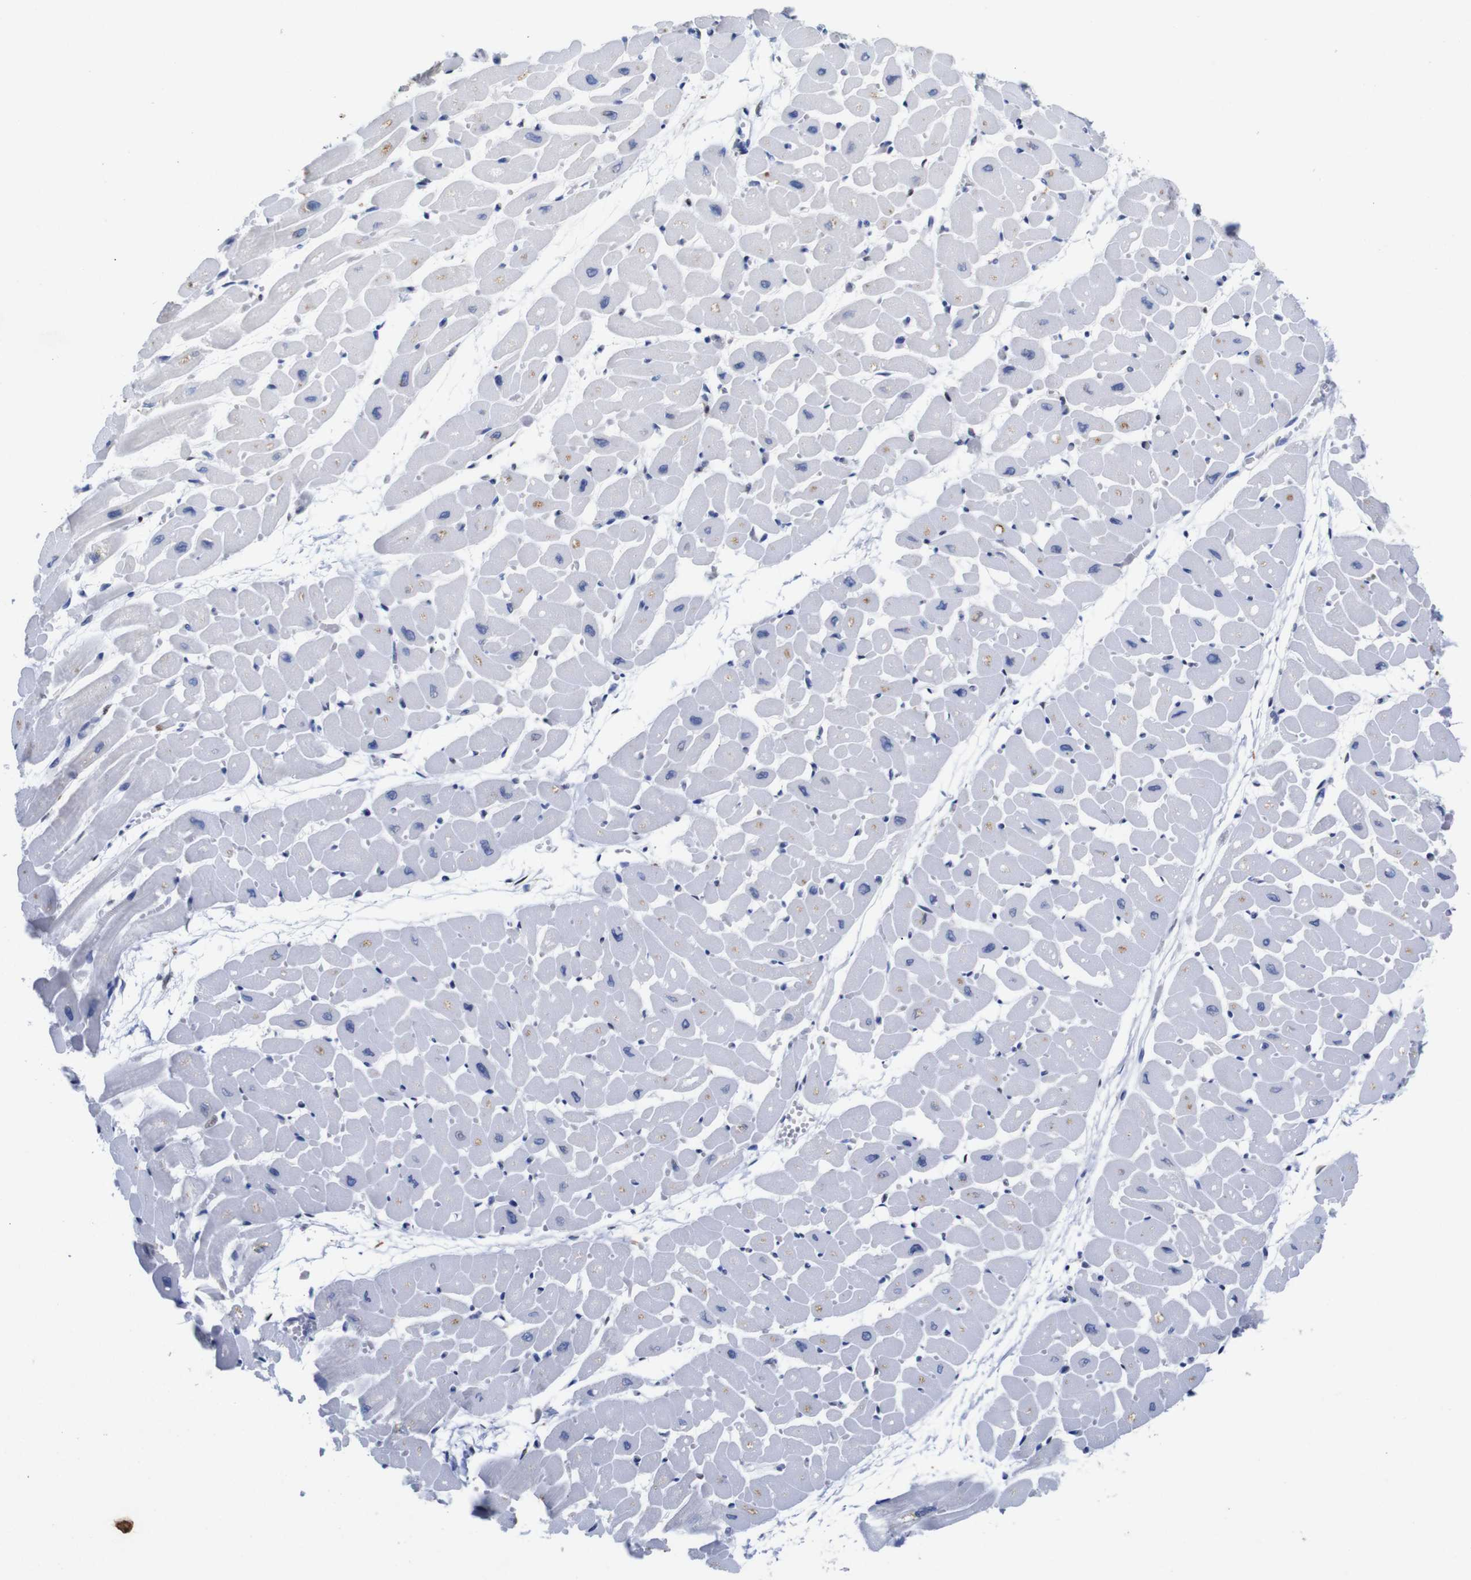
{"staining": {"intensity": "moderate", "quantity": "<25%", "location": "cytoplasmic/membranous"}, "tissue": "heart muscle", "cell_type": "Cardiomyocytes", "image_type": "normal", "snomed": [{"axis": "morphology", "description": "Normal tissue, NOS"}, {"axis": "topography", "description": "Heart"}], "caption": "Immunohistochemical staining of normal human heart muscle reveals <25% levels of moderate cytoplasmic/membranous protein positivity in about <25% of cardiomyocytes.", "gene": "FOSL2", "patient": {"sex": "male", "age": 45}}